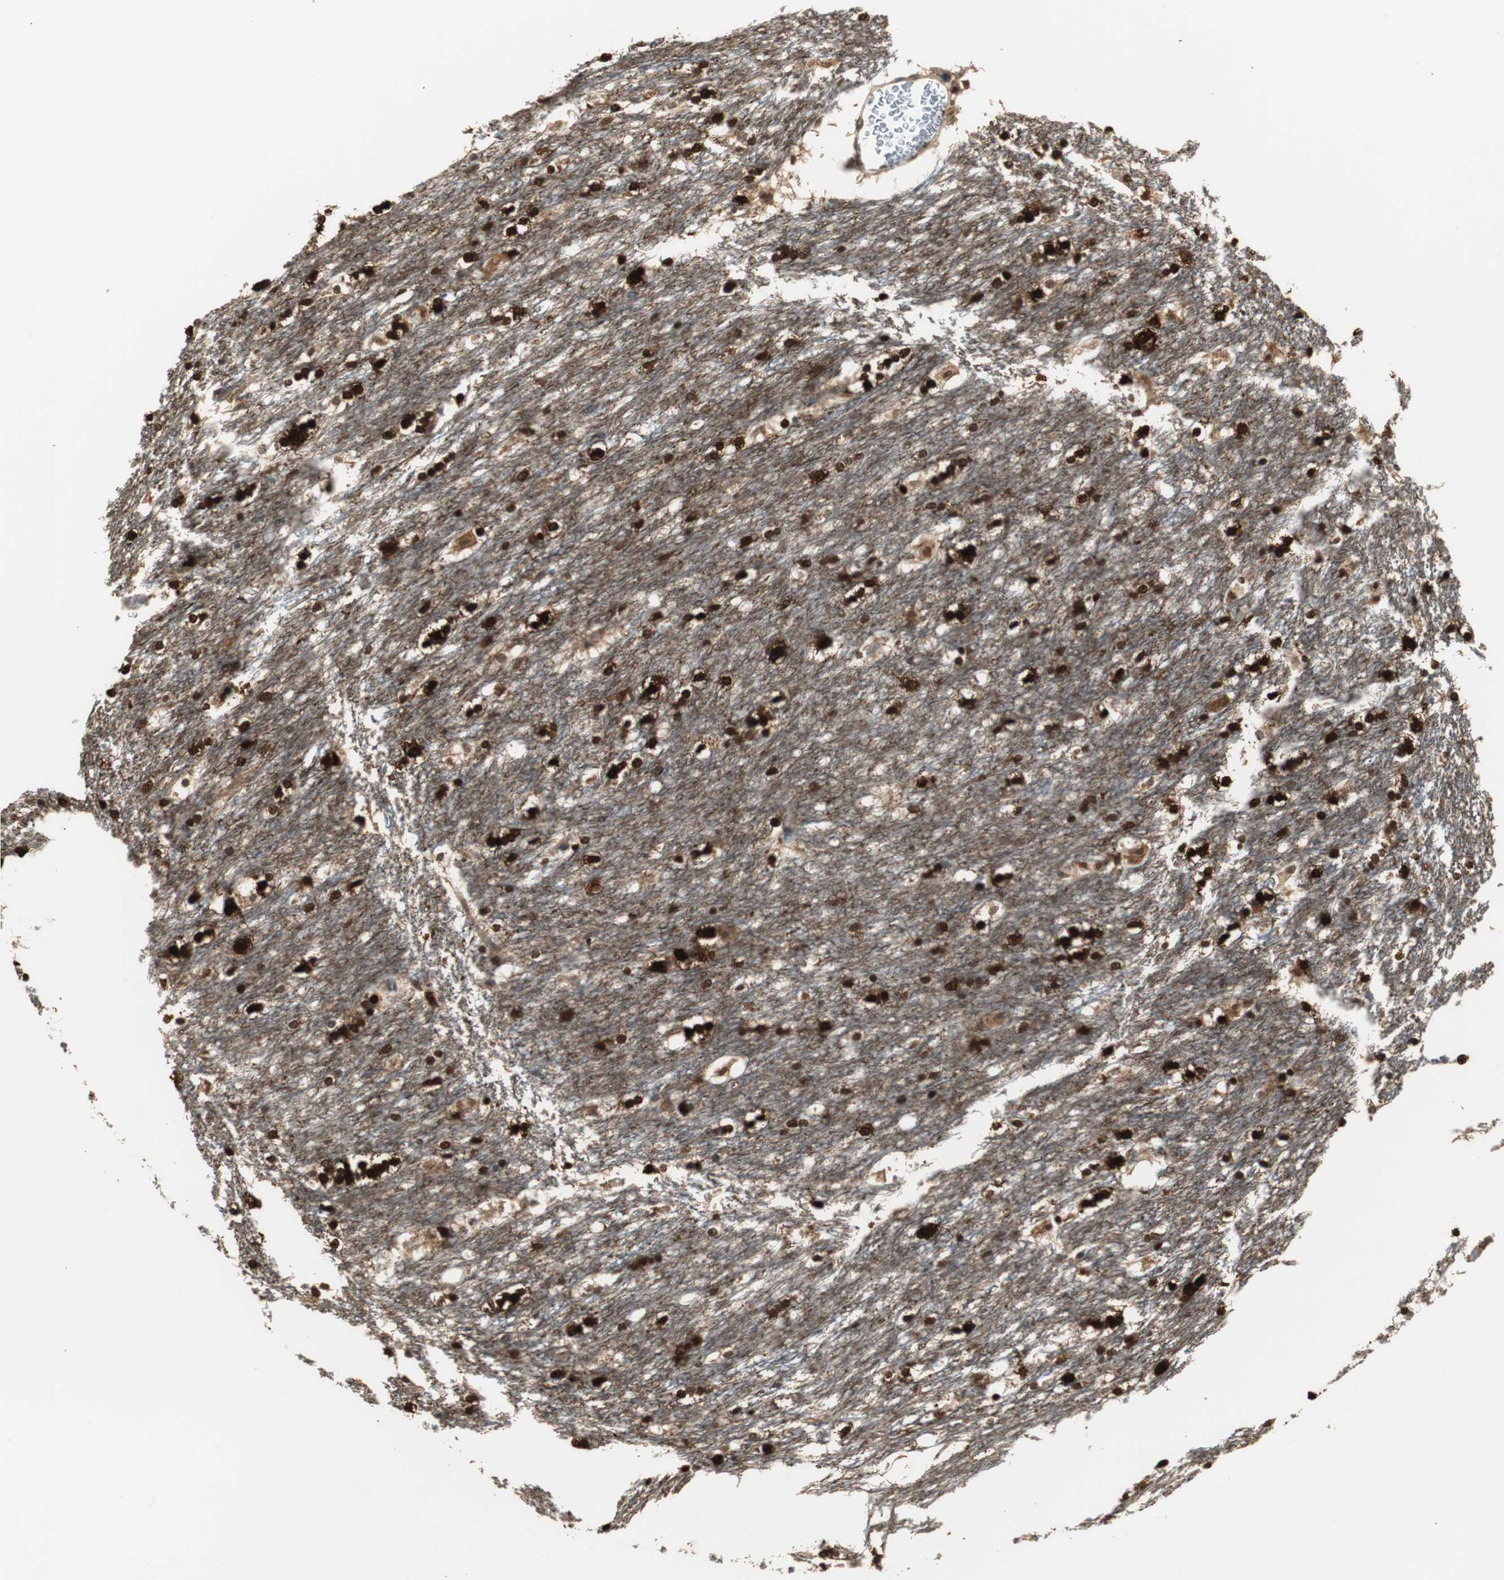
{"staining": {"intensity": "strong", "quantity": ">75%", "location": "cytoplasmic/membranous,nuclear"}, "tissue": "caudate", "cell_type": "Glial cells", "image_type": "normal", "snomed": [{"axis": "morphology", "description": "Normal tissue, NOS"}, {"axis": "topography", "description": "Lateral ventricle wall"}], "caption": "Protein analysis of unremarkable caudate exhibits strong cytoplasmic/membranous,nuclear expression in about >75% of glial cells.", "gene": "PLIN3", "patient": {"sex": "female", "age": 19}}